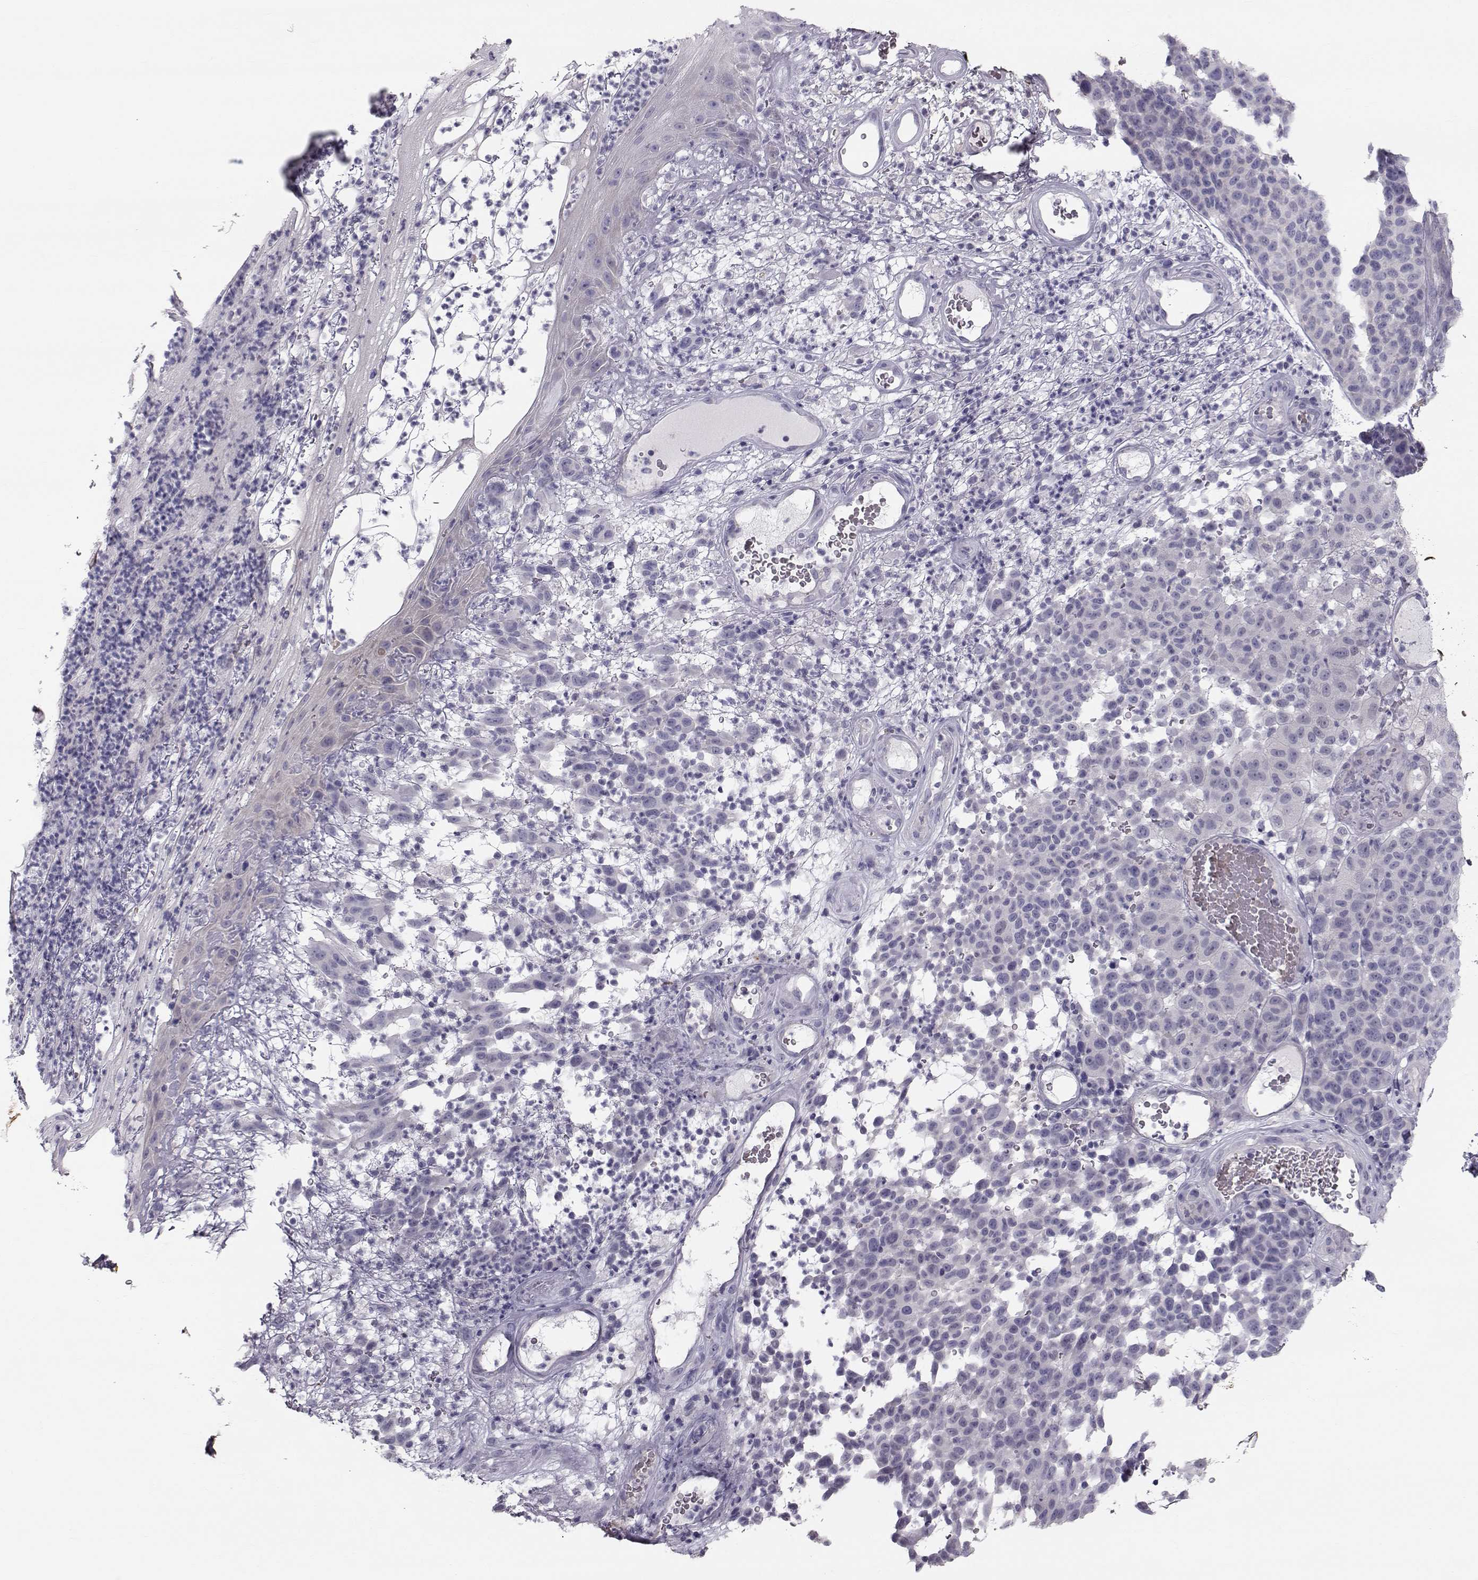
{"staining": {"intensity": "negative", "quantity": "none", "location": "none"}, "tissue": "melanoma", "cell_type": "Tumor cells", "image_type": "cancer", "snomed": [{"axis": "morphology", "description": "Malignant melanoma, NOS"}, {"axis": "topography", "description": "Skin"}], "caption": "High power microscopy micrograph of an immunohistochemistry (IHC) histopathology image of malignant melanoma, revealing no significant positivity in tumor cells.", "gene": "GARIN3", "patient": {"sex": "male", "age": 59}}